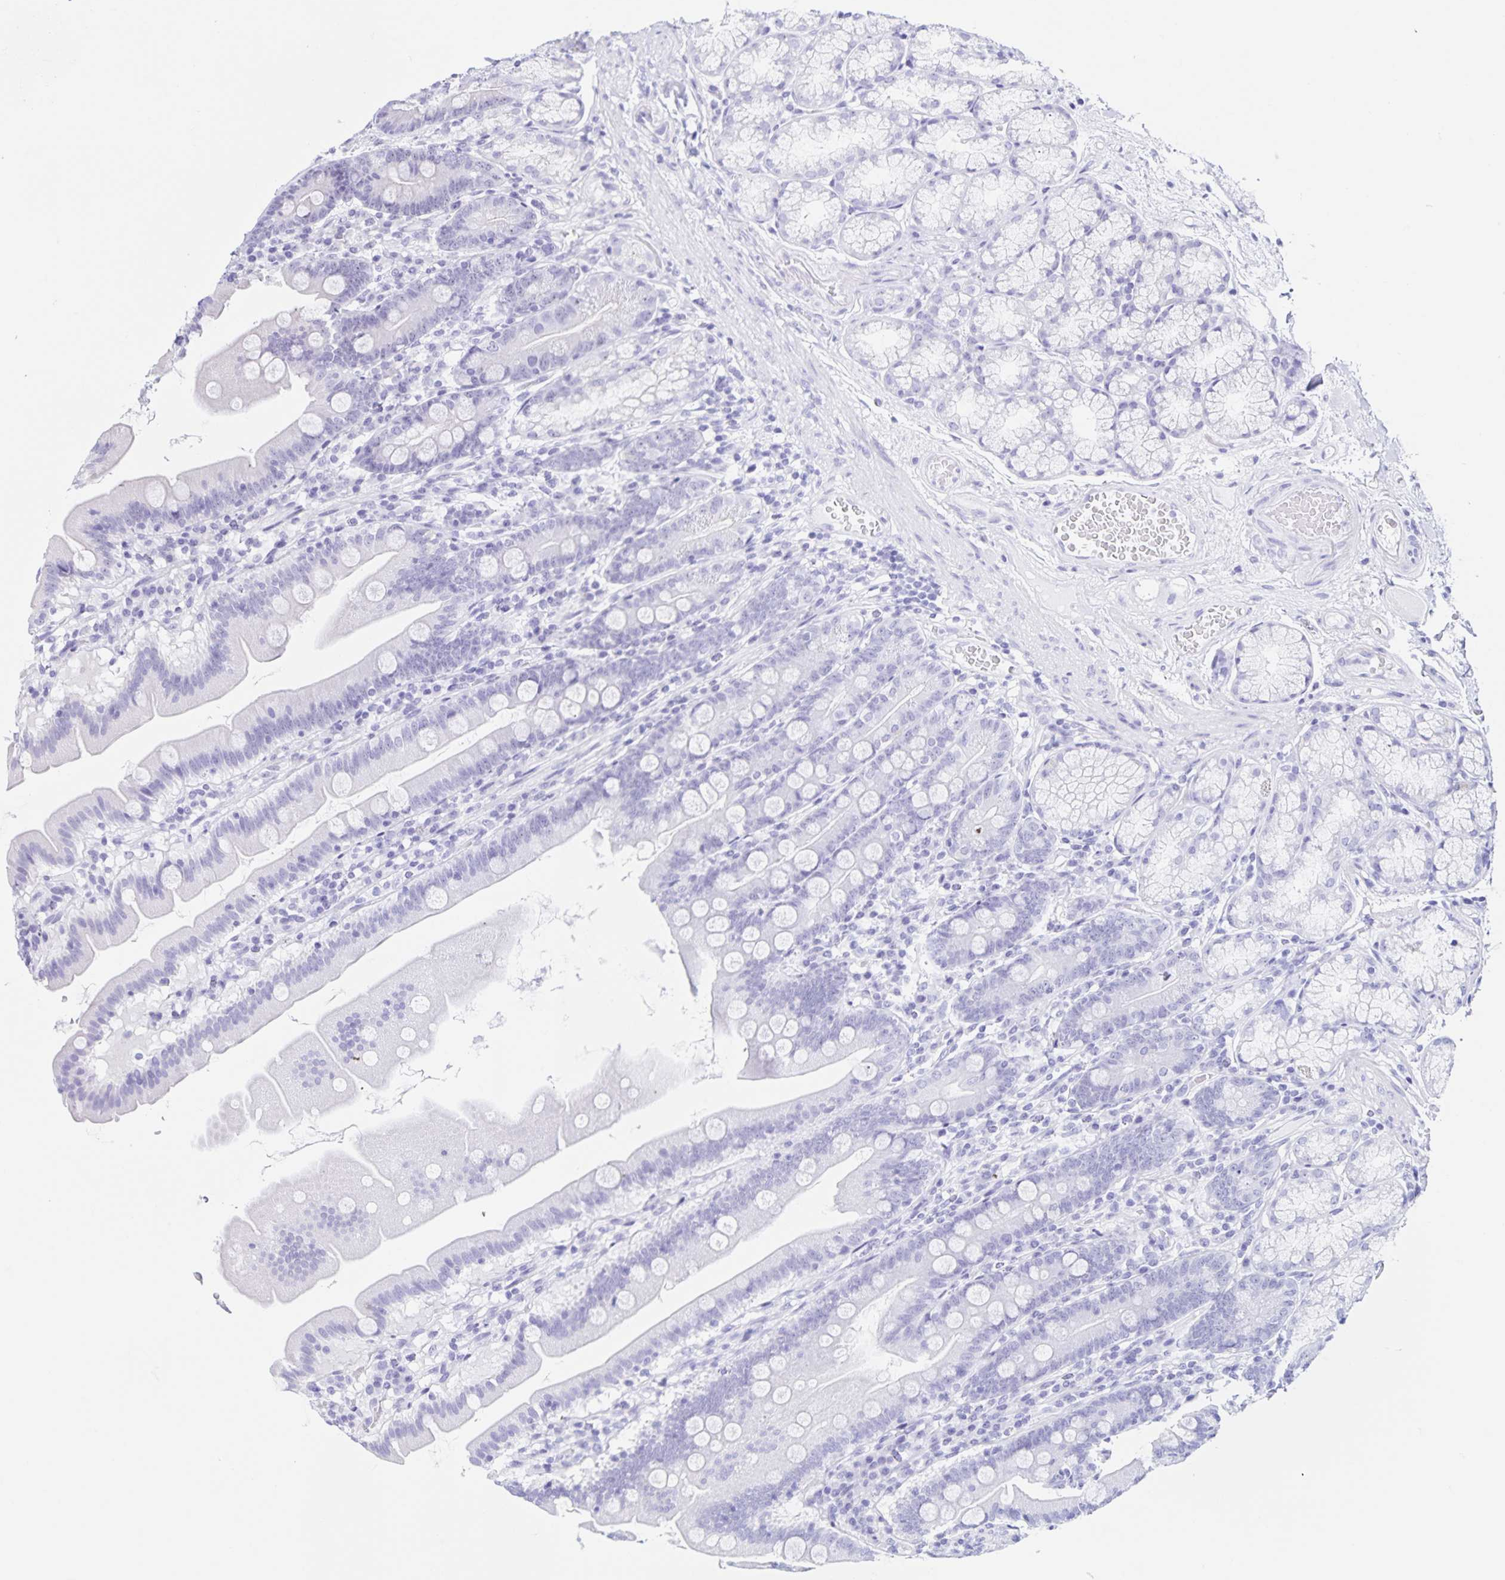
{"staining": {"intensity": "negative", "quantity": "none", "location": "none"}, "tissue": "duodenum", "cell_type": "Glandular cells", "image_type": "normal", "snomed": [{"axis": "morphology", "description": "Normal tissue, NOS"}, {"axis": "topography", "description": "Duodenum"}], "caption": "A photomicrograph of duodenum stained for a protein demonstrates no brown staining in glandular cells. (Stains: DAB (3,3'-diaminobenzidine) IHC with hematoxylin counter stain, Microscopy: brightfield microscopy at high magnification).", "gene": "FAM170A", "patient": {"sex": "female", "age": 67}}